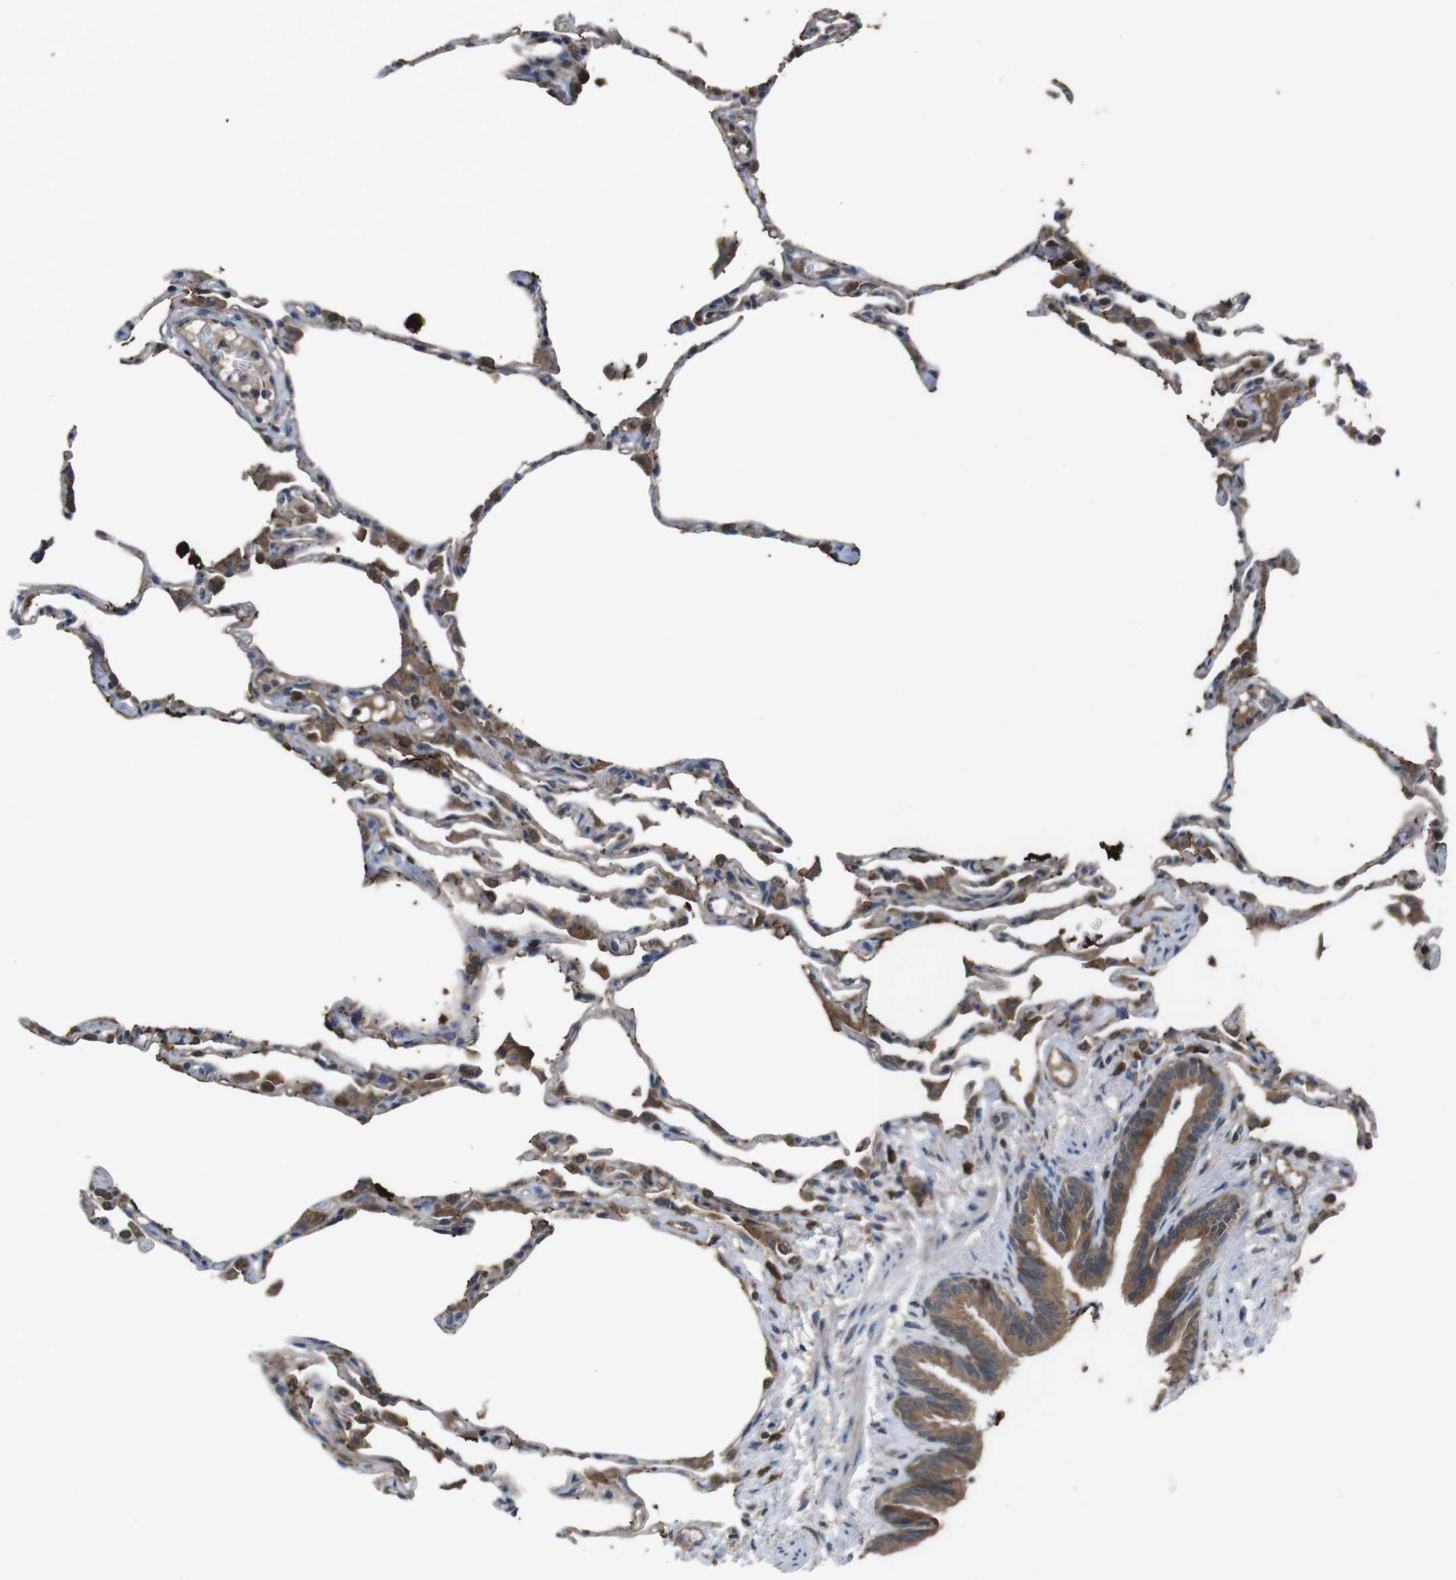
{"staining": {"intensity": "moderate", "quantity": "25%-75%", "location": "cytoplasmic/membranous"}, "tissue": "lung", "cell_type": "Alveolar cells", "image_type": "normal", "snomed": [{"axis": "morphology", "description": "Normal tissue, NOS"}, {"axis": "topography", "description": "Lung"}], "caption": "Protein expression analysis of normal human lung reveals moderate cytoplasmic/membranous staining in about 25%-75% of alveolar cells.", "gene": "SLC22A23", "patient": {"sex": "female", "age": 49}}